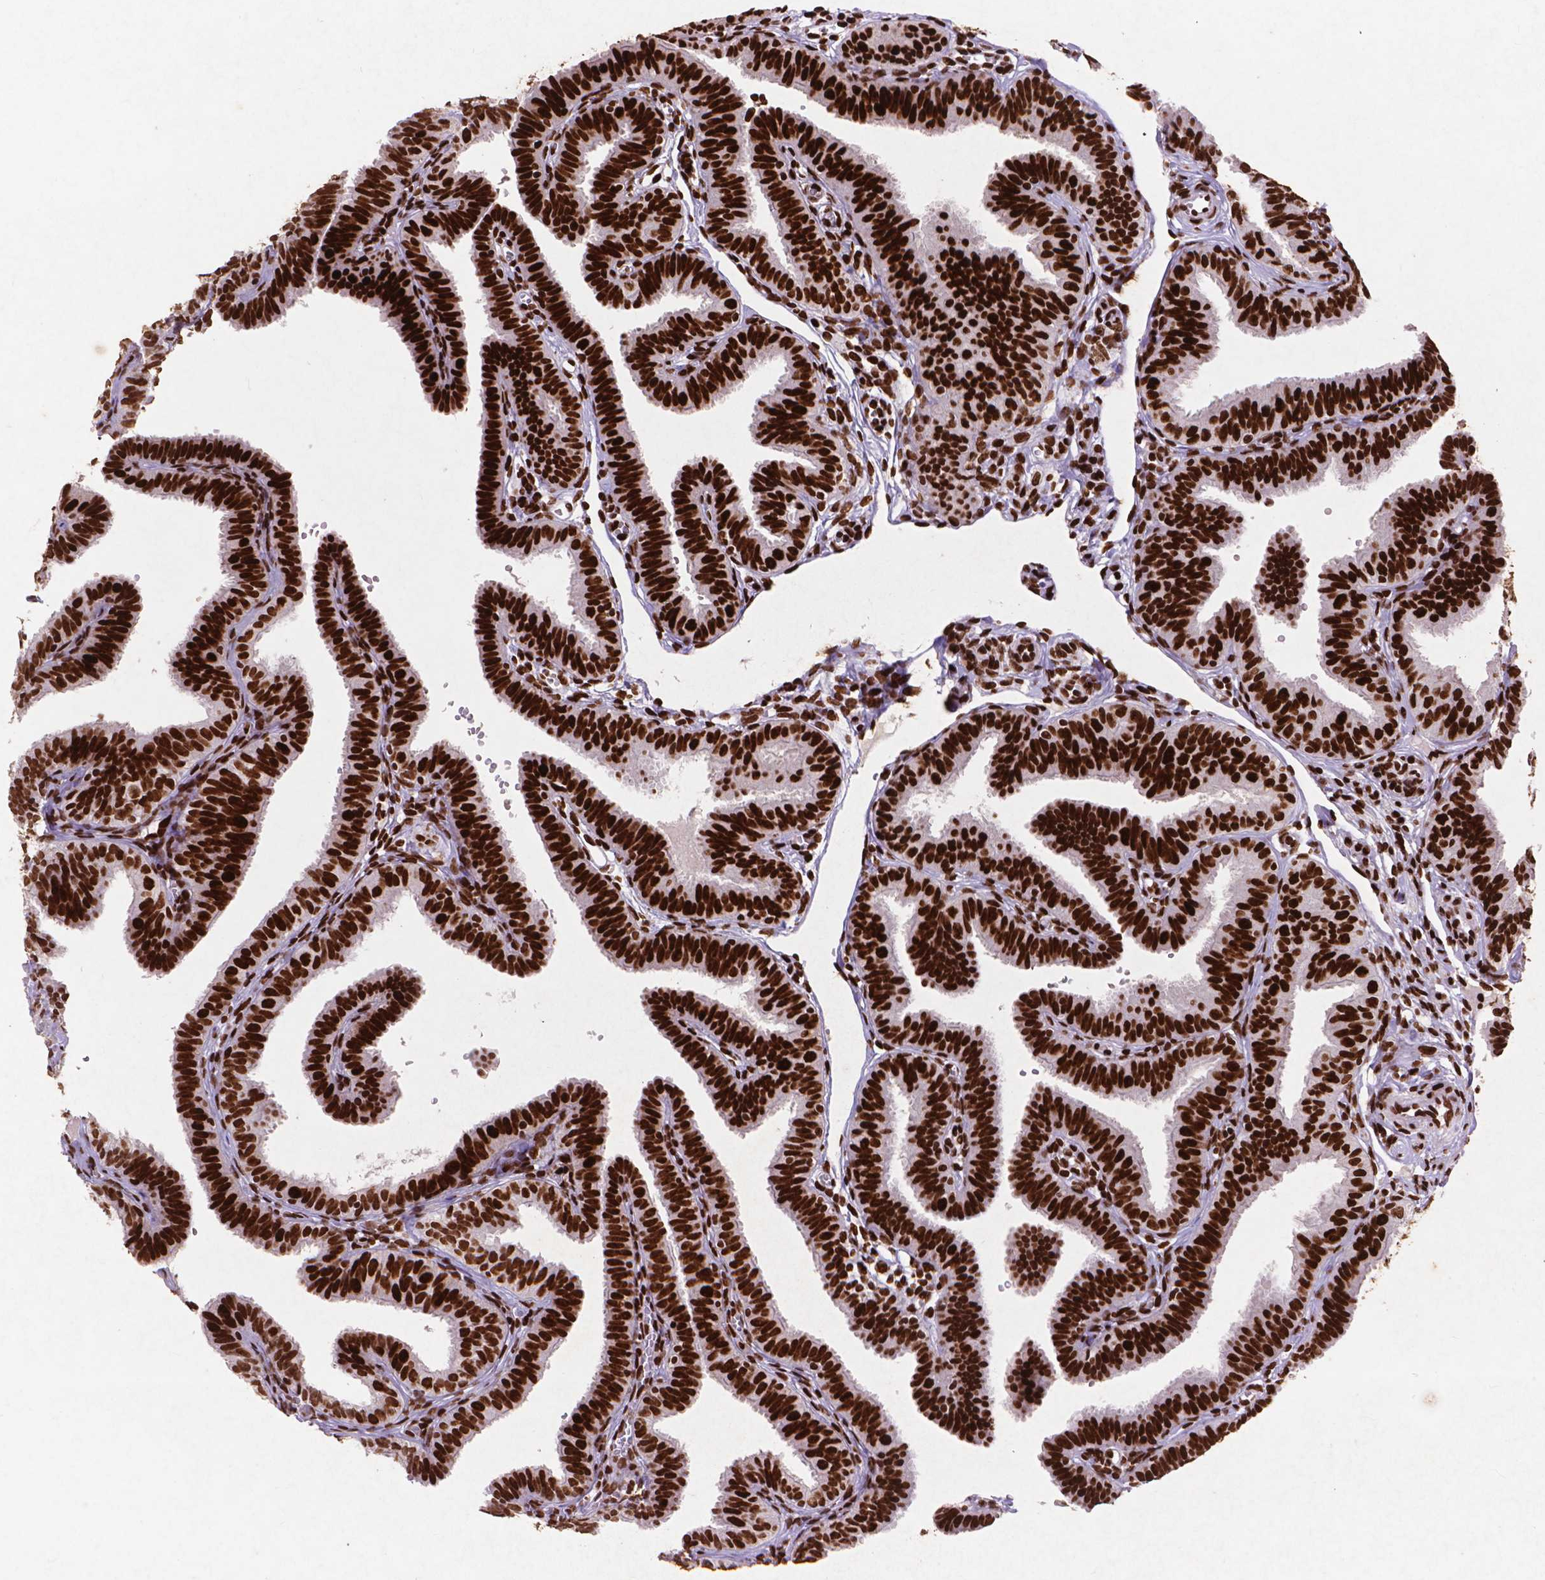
{"staining": {"intensity": "strong", "quantity": ">75%", "location": "nuclear"}, "tissue": "fallopian tube", "cell_type": "Glandular cells", "image_type": "normal", "snomed": [{"axis": "morphology", "description": "Normal tissue, NOS"}, {"axis": "topography", "description": "Fallopian tube"}], "caption": "A brown stain highlights strong nuclear expression of a protein in glandular cells of normal fallopian tube. (brown staining indicates protein expression, while blue staining denotes nuclei).", "gene": "CITED2", "patient": {"sex": "female", "age": 25}}